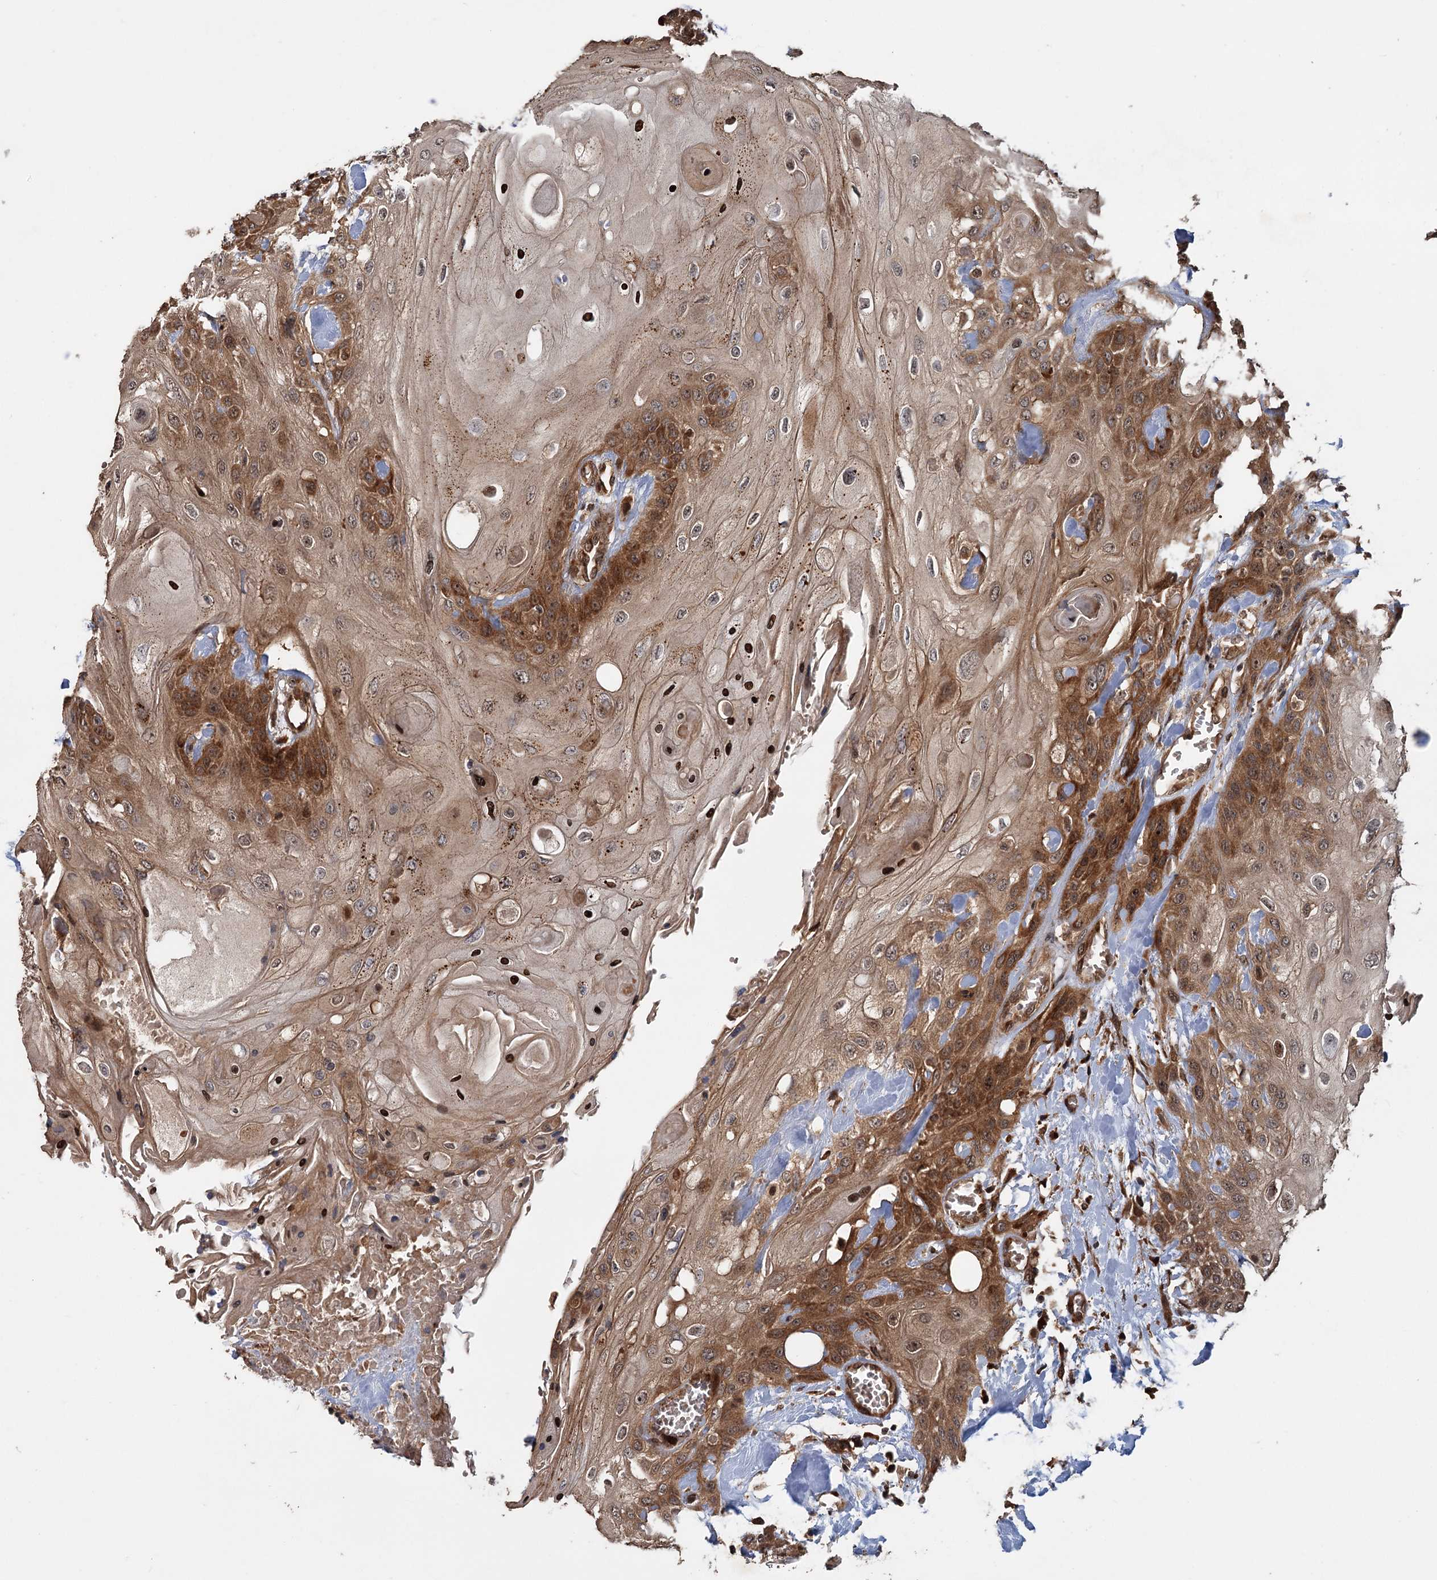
{"staining": {"intensity": "moderate", "quantity": ">75%", "location": "cytoplasmic/membranous,nuclear"}, "tissue": "head and neck cancer", "cell_type": "Tumor cells", "image_type": "cancer", "snomed": [{"axis": "morphology", "description": "Squamous cell carcinoma, NOS"}, {"axis": "topography", "description": "Head-Neck"}], "caption": "An IHC histopathology image of tumor tissue is shown. Protein staining in brown labels moderate cytoplasmic/membranous and nuclear positivity in squamous cell carcinoma (head and neck) within tumor cells.", "gene": "KANSL2", "patient": {"sex": "female", "age": 43}}